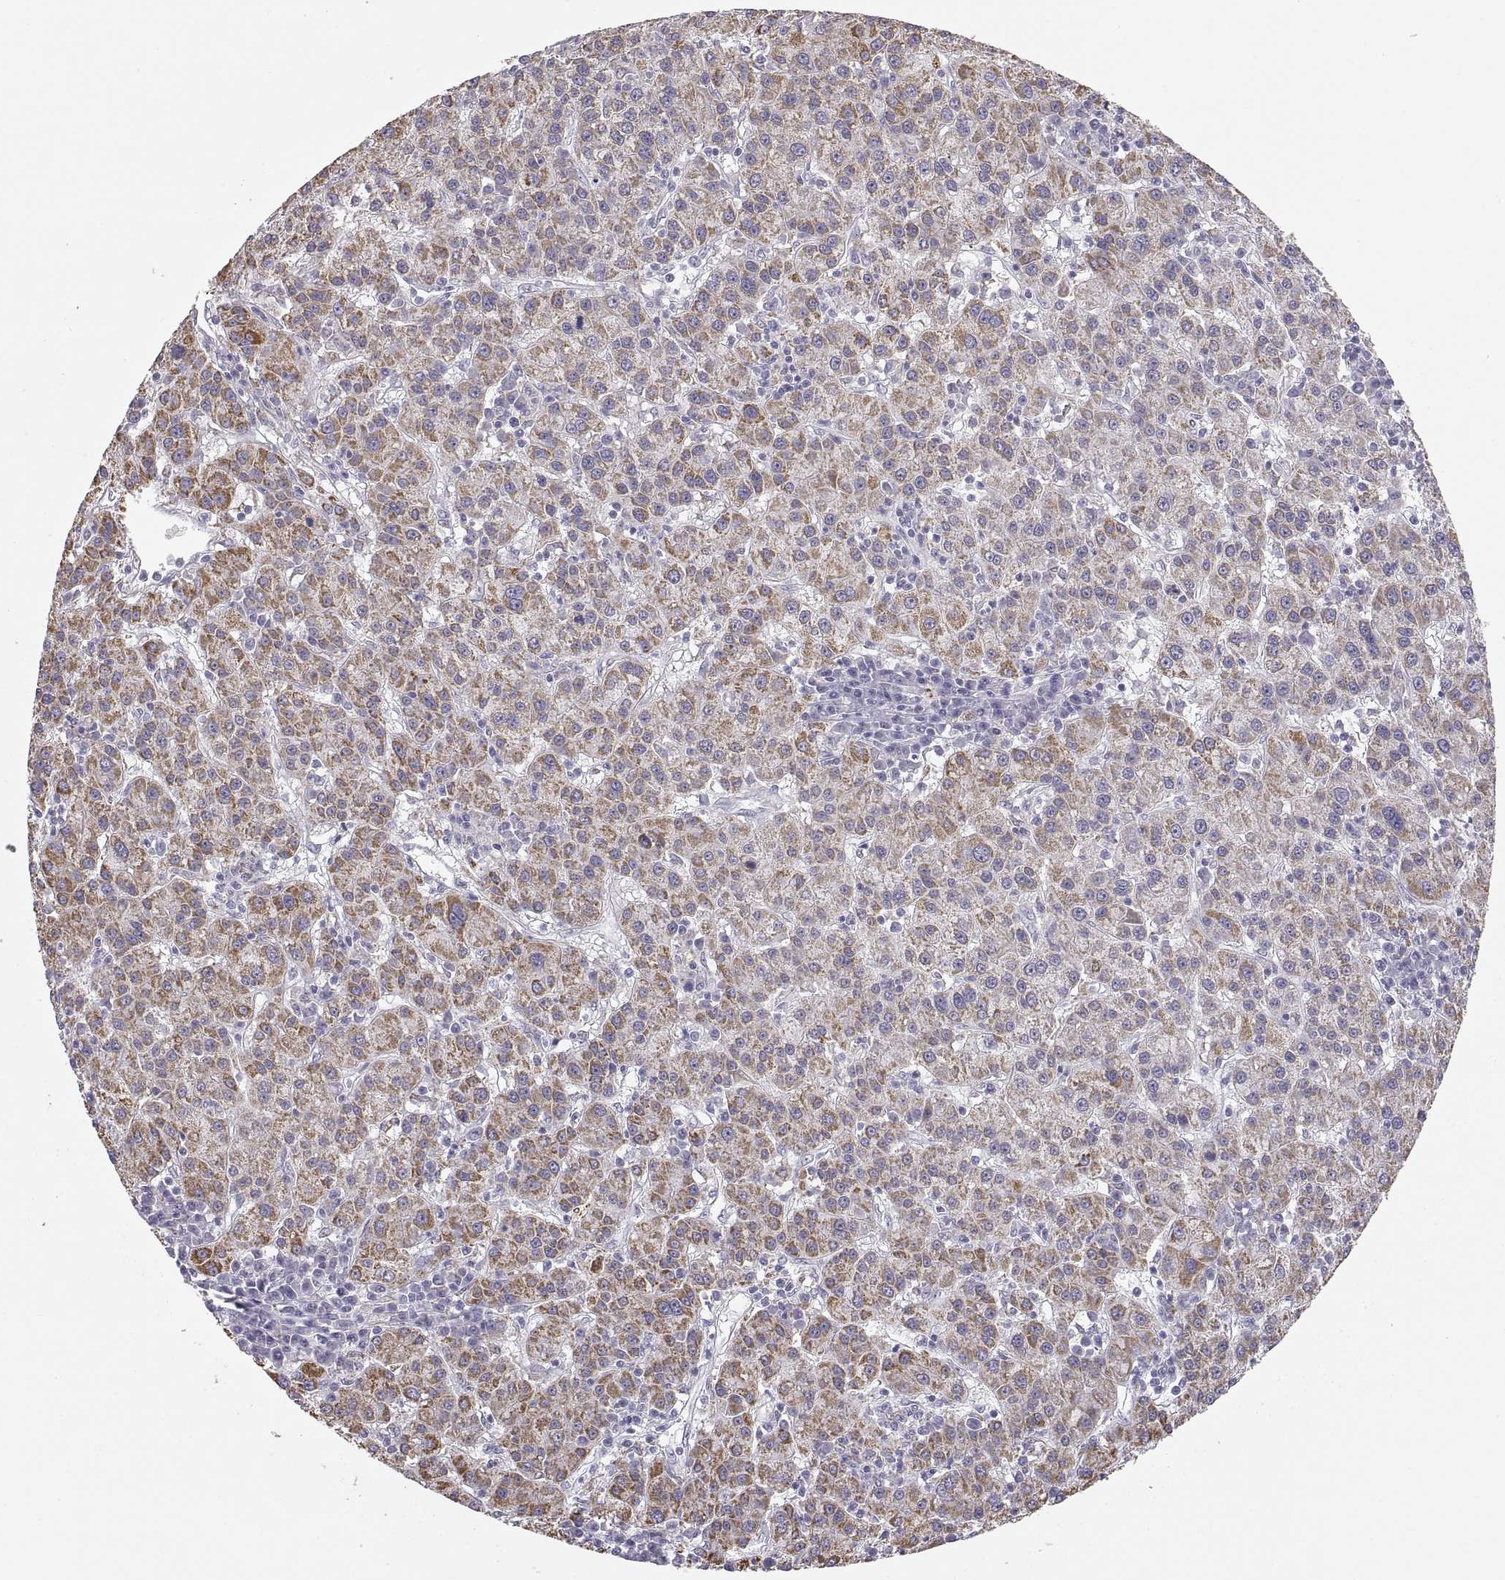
{"staining": {"intensity": "strong", "quantity": "<25%", "location": "cytoplasmic/membranous"}, "tissue": "liver cancer", "cell_type": "Tumor cells", "image_type": "cancer", "snomed": [{"axis": "morphology", "description": "Carcinoma, Hepatocellular, NOS"}, {"axis": "topography", "description": "Liver"}], "caption": "Liver cancer was stained to show a protein in brown. There is medium levels of strong cytoplasmic/membranous positivity in about <25% of tumor cells.", "gene": "COL9A3", "patient": {"sex": "female", "age": 60}}